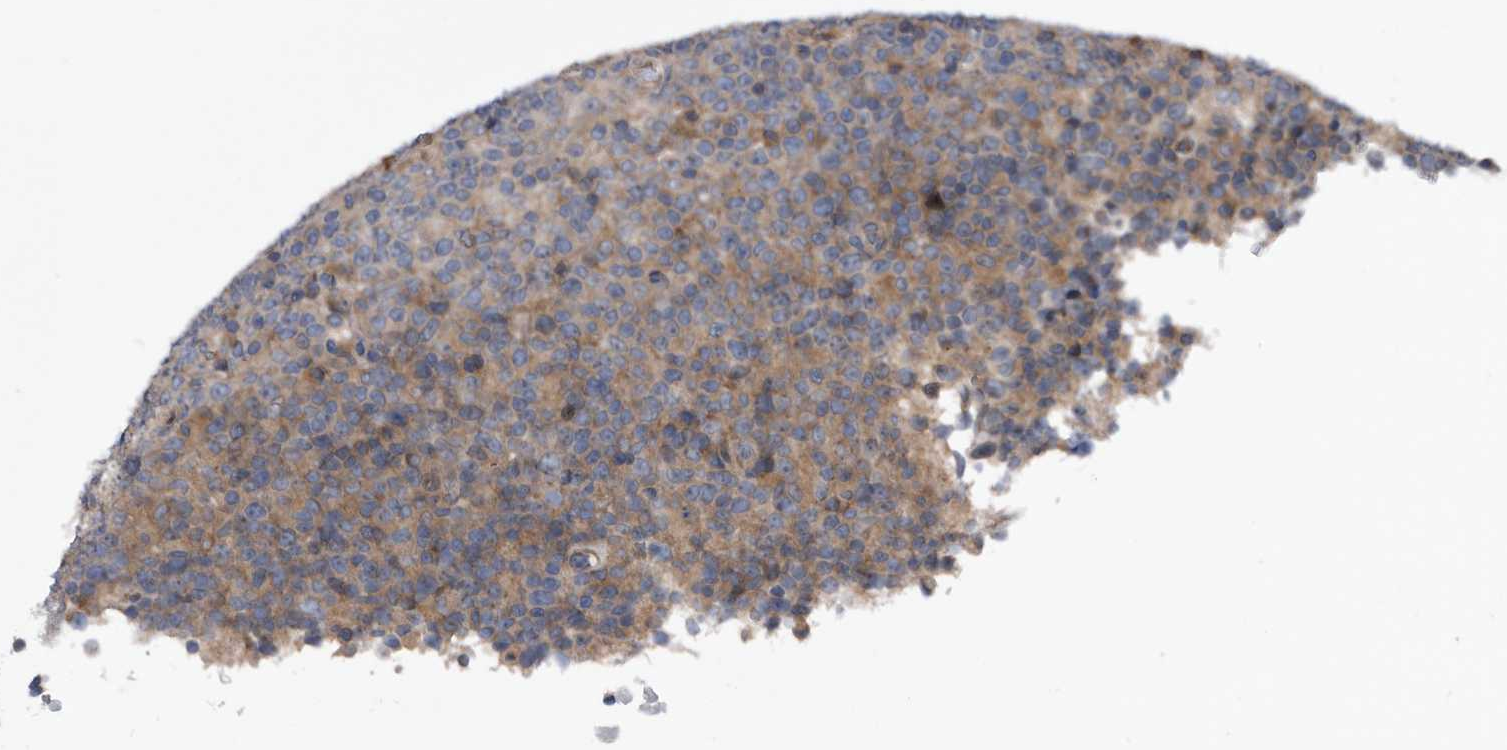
{"staining": {"intensity": "weak", "quantity": ">75%", "location": "cytoplasmic/membranous"}, "tissue": "lymphoma", "cell_type": "Tumor cells", "image_type": "cancer", "snomed": [{"axis": "morphology", "description": "Malignant lymphoma, non-Hodgkin's type, High grade"}, {"axis": "topography", "description": "Lymph node"}], "caption": "Weak cytoplasmic/membranous staining is seen in about >75% of tumor cells in high-grade malignant lymphoma, non-Hodgkin's type. (Brightfield microscopy of DAB IHC at high magnification).", "gene": "BAIAP3", "patient": {"sex": "male", "age": 13}}